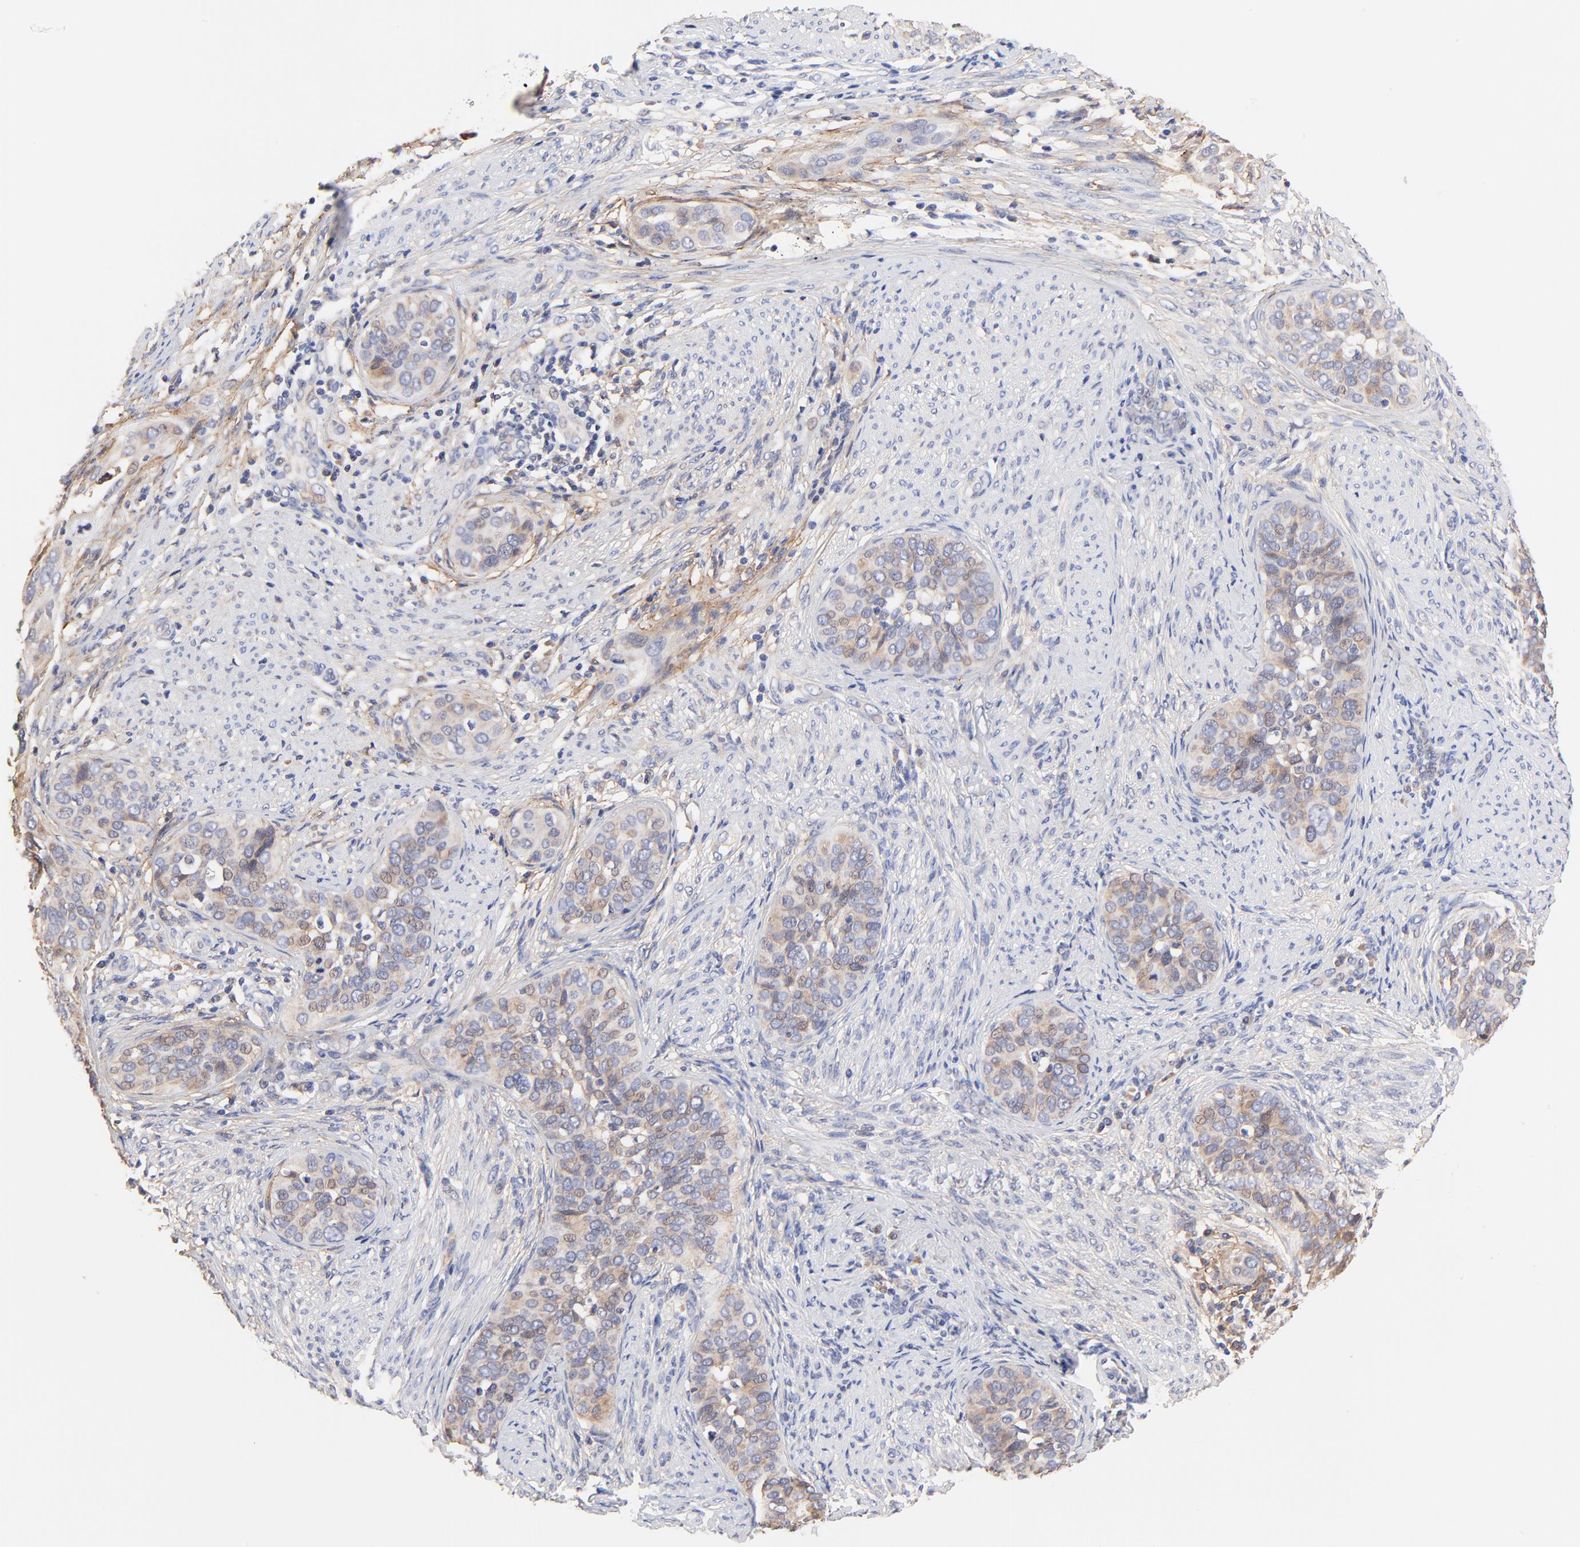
{"staining": {"intensity": "weak", "quantity": "25%-75%", "location": "cytoplasmic/membranous"}, "tissue": "cervical cancer", "cell_type": "Tumor cells", "image_type": "cancer", "snomed": [{"axis": "morphology", "description": "Squamous cell carcinoma, NOS"}, {"axis": "topography", "description": "Cervix"}], "caption": "DAB immunohistochemical staining of human cervical cancer (squamous cell carcinoma) demonstrates weak cytoplasmic/membranous protein staining in approximately 25%-75% of tumor cells. The staining was performed using DAB (3,3'-diaminobenzidine) to visualize the protein expression in brown, while the nuclei were stained in blue with hematoxylin (Magnification: 20x).", "gene": "PTK7", "patient": {"sex": "female", "age": 31}}